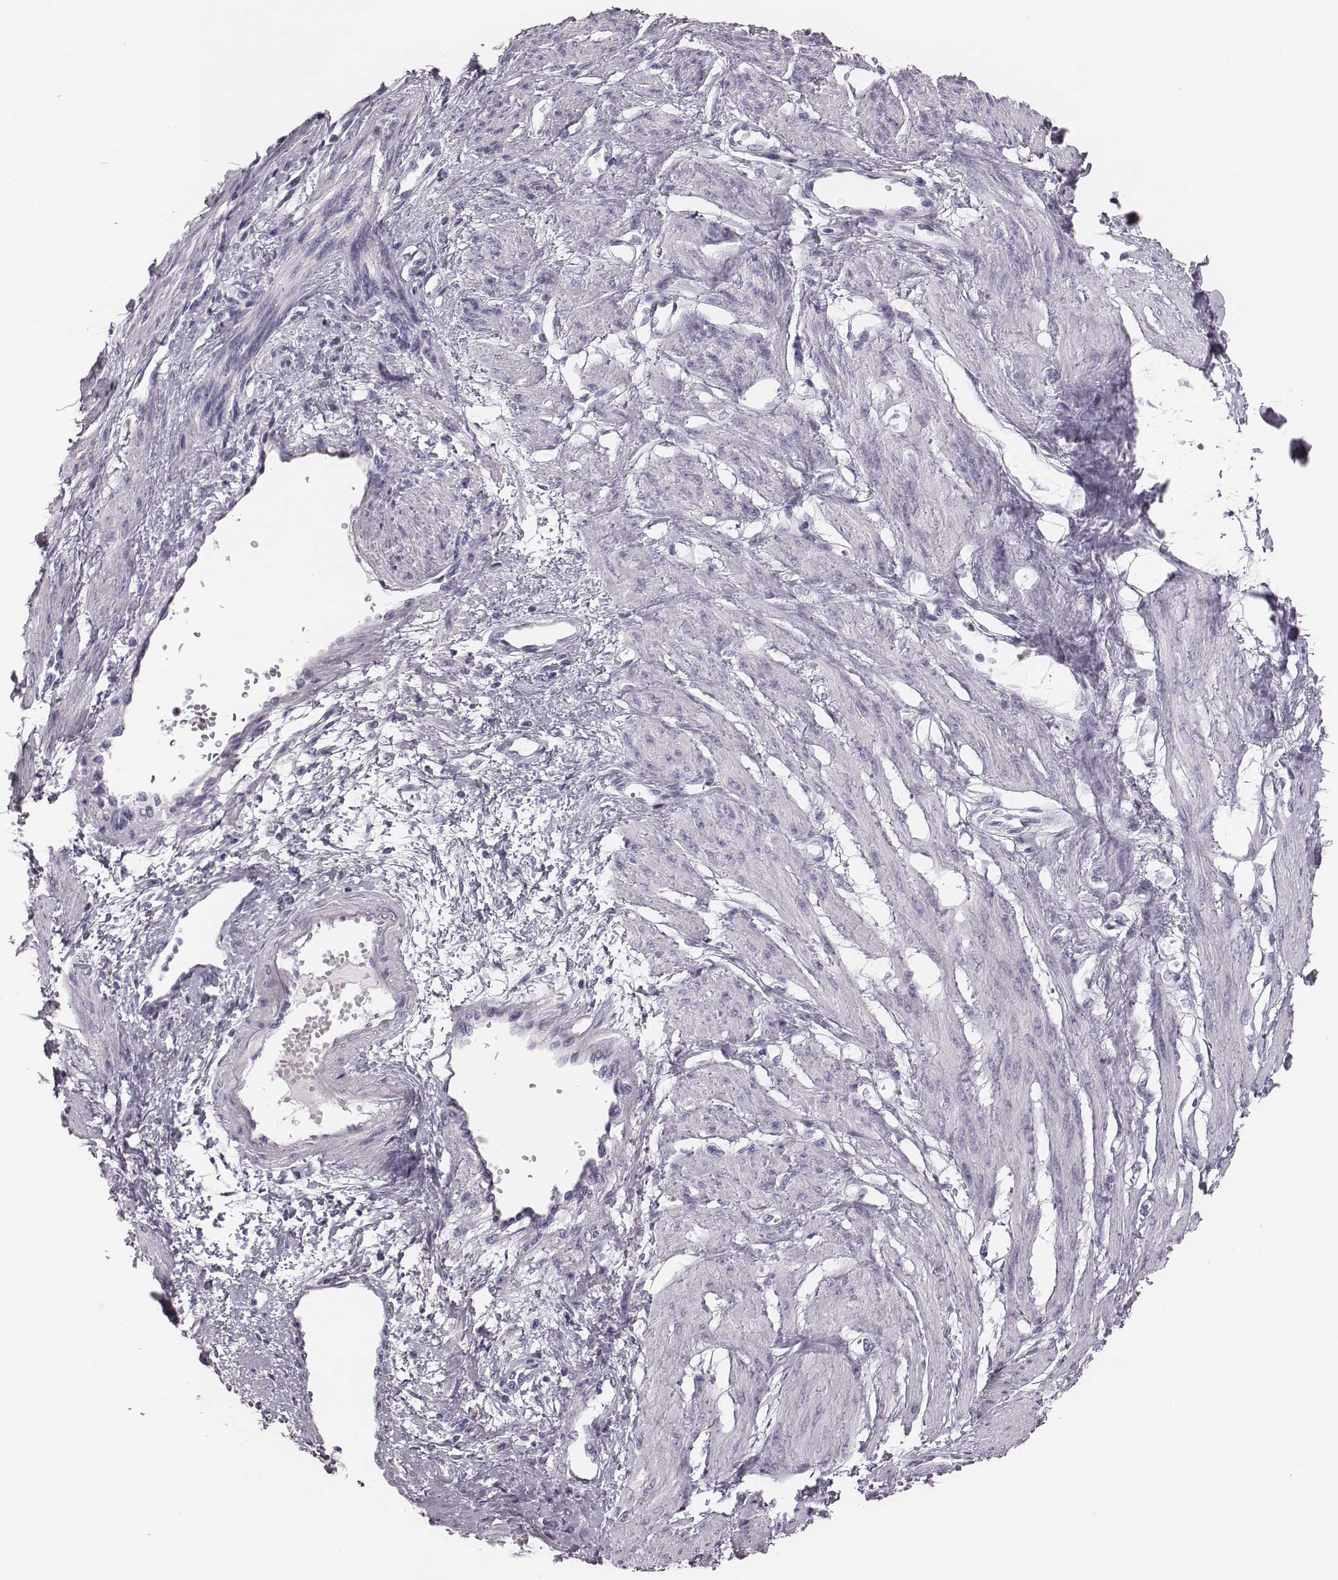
{"staining": {"intensity": "negative", "quantity": "none", "location": "none"}, "tissue": "smooth muscle", "cell_type": "Smooth muscle cells", "image_type": "normal", "snomed": [{"axis": "morphology", "description": "Normal tissue, NOS"}, {"axis": "topography", "description": "Smooth muscle"}, {"axis": "topography", "description": "Uterus"}], "caption": "IHC photomicrograph of unremarkable smooth muscle: smooth muscle stained with DAB (3,3'-diaminobenzidine) shows no significant protein expression in smooth muscle cells. (Stains: DAB (3,3'-diaminobenzidine) immunohistochemistry with hematoxylin counter stain, Microscopy: brightfield microscopy at high magnification).", "gene": "CSH1", "patient": {"sex": "female", "age": 39}}